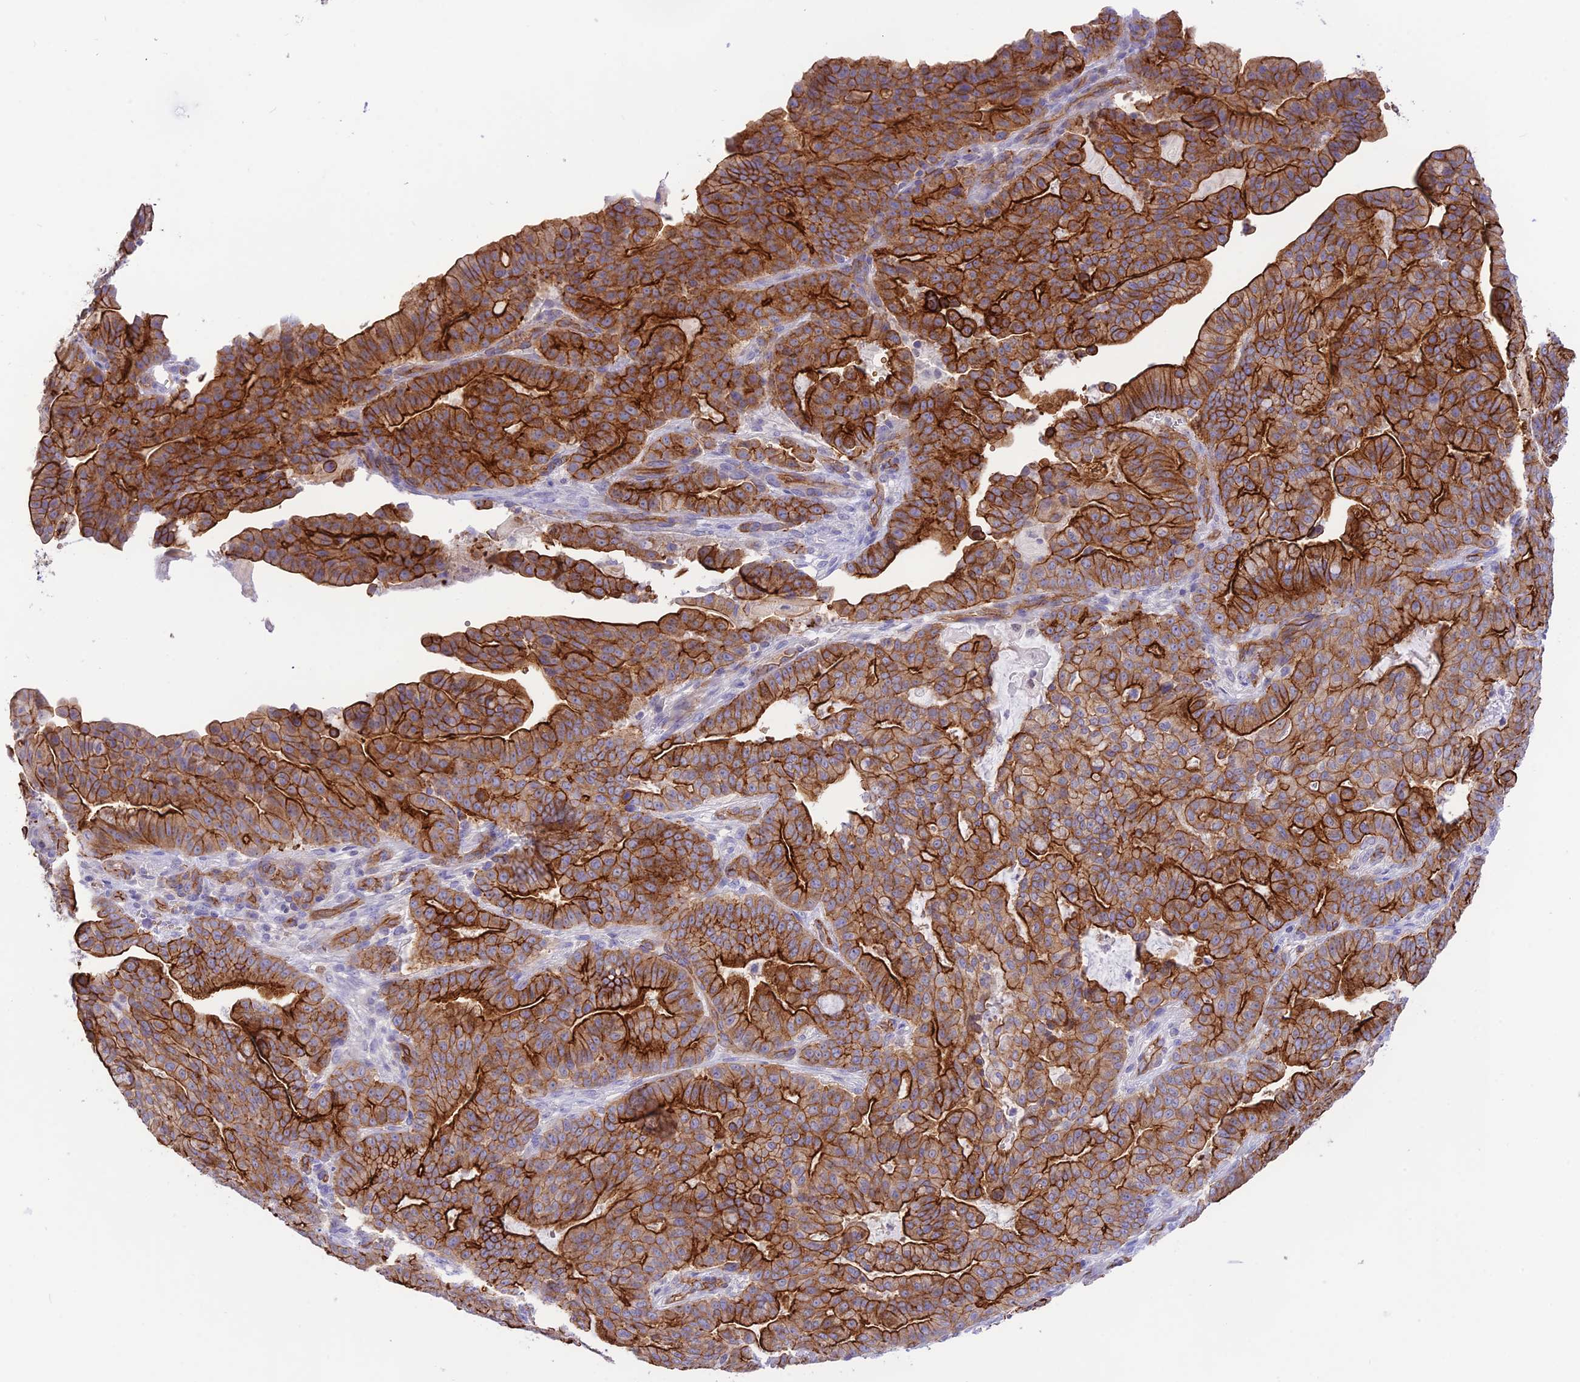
{"staining": {"intensity": "strong", "quantity": ">75%", "location": "cytoplasmic/membranous"}, "tissue": "pancreatic cancer", "cell_type": "Tumor cells", "image_type": "cancer", "snomed": [{"axis": "morphology", "description": "Adenocarcinoma, NOS"}, {"axis": "topography", "description": "Pancreas"}], "caption": "Tumor cells reveal strong cytoplasmic/membranous expression in approximately >75% of cells in pancreatic cancer. The protein is shown in brown color, while the nuclei are stained blue.", "gene": "YPEL5", "patient": {"sex": "male", "age": 63}}